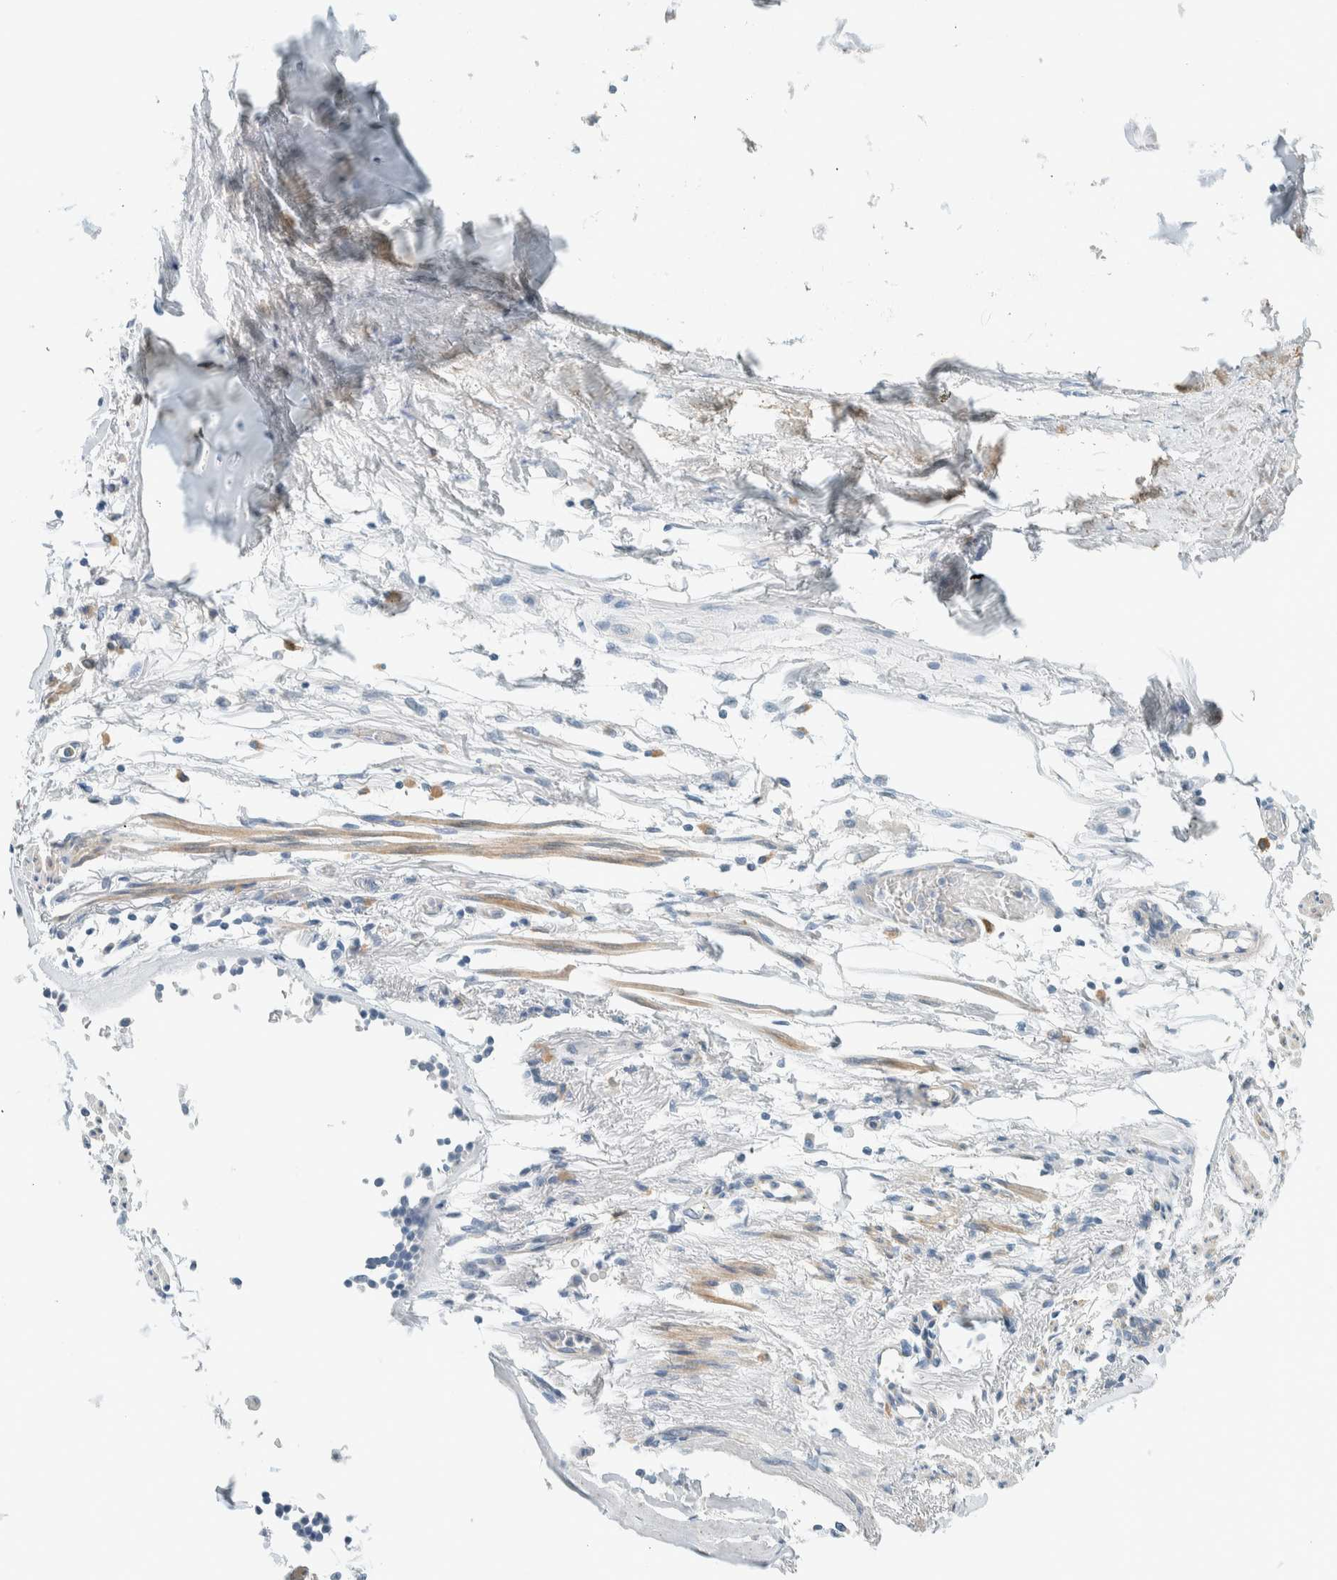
{"staining": {"intensity": "negative", "quantity": "none", "location": "none"}, "tissue": "adipose tissue", "cell_type": "Adipocytes", "image_type": "normal", "snomed": [{"axis": "morphology", "description": "Normal tissue, NOS"}, {"axis": "topography", "description": "Cartilage tissue"}, {"axis": "topography", "description": "Lung"}], "caption": "High power microscopy image of an immunohistochemistry photomicrograph of normal adipose tissue, revealing no significant staining in adipocytes.", "gene": "SLFN12", "patient": {"sex": "female", "age": 77}}